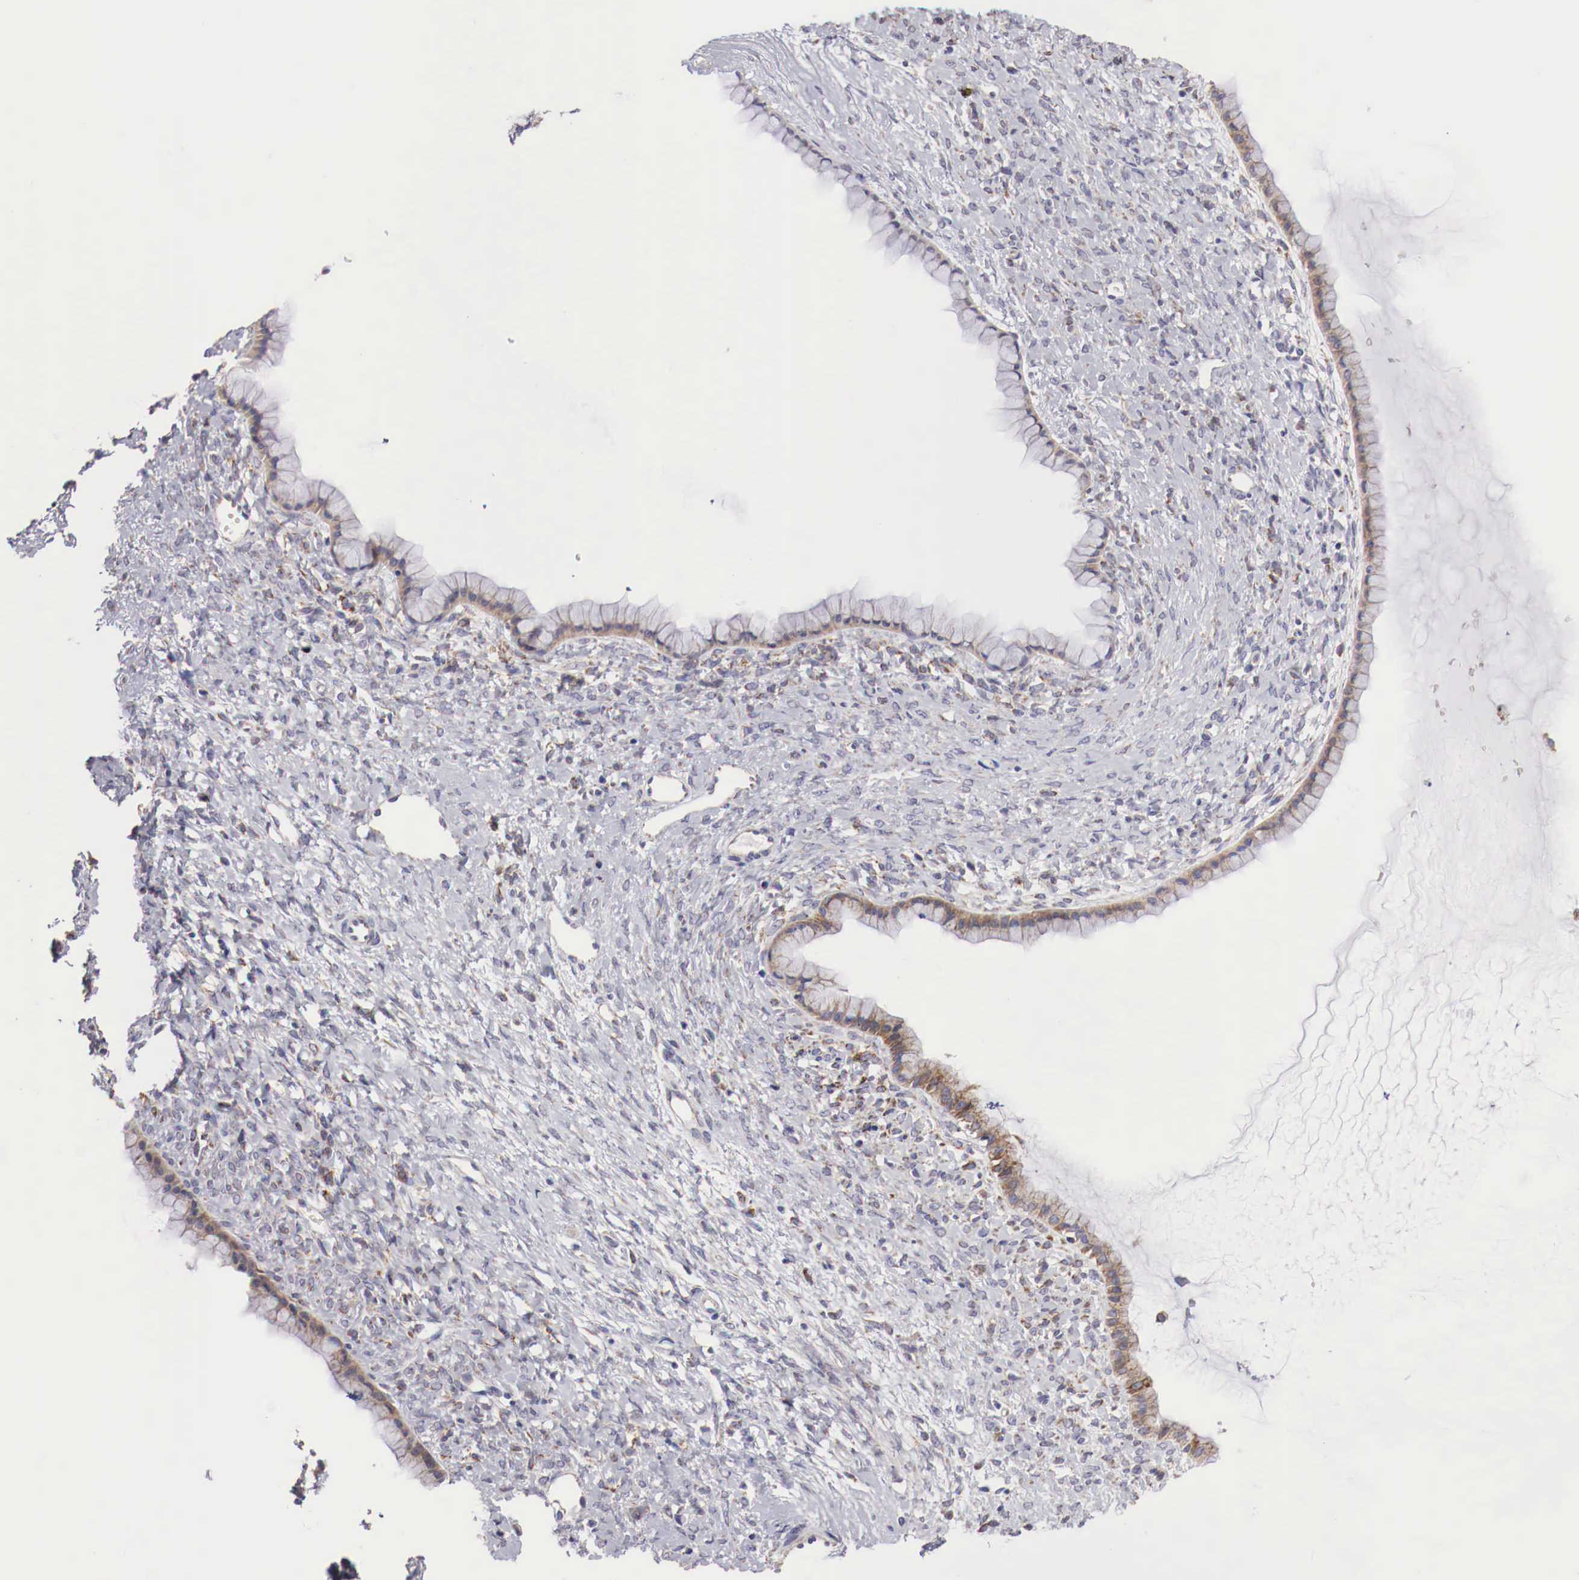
{"staining": {"intensity": "moderate", "quantity": ">75%", "location": "cytoplasmic/membranous"}, "tissue": "ovarian cancer", "cell_type": "Tumor cells", "image_type": "cancer", "snomed": [{"axis": "morphology", "description": "Cystadenocarcinoma, mucinous, NOS"}, {"axis": "topography", "description": "Ovary"}], "caption": "Immunohistochemical staining of ovarian cancer shows medium levels of moderate cytoplasmic/membranous protein staining in about >75% of tumor cells.", "gene": "XPNPEP3", "patient": {"sex": "female", "age": 25}}